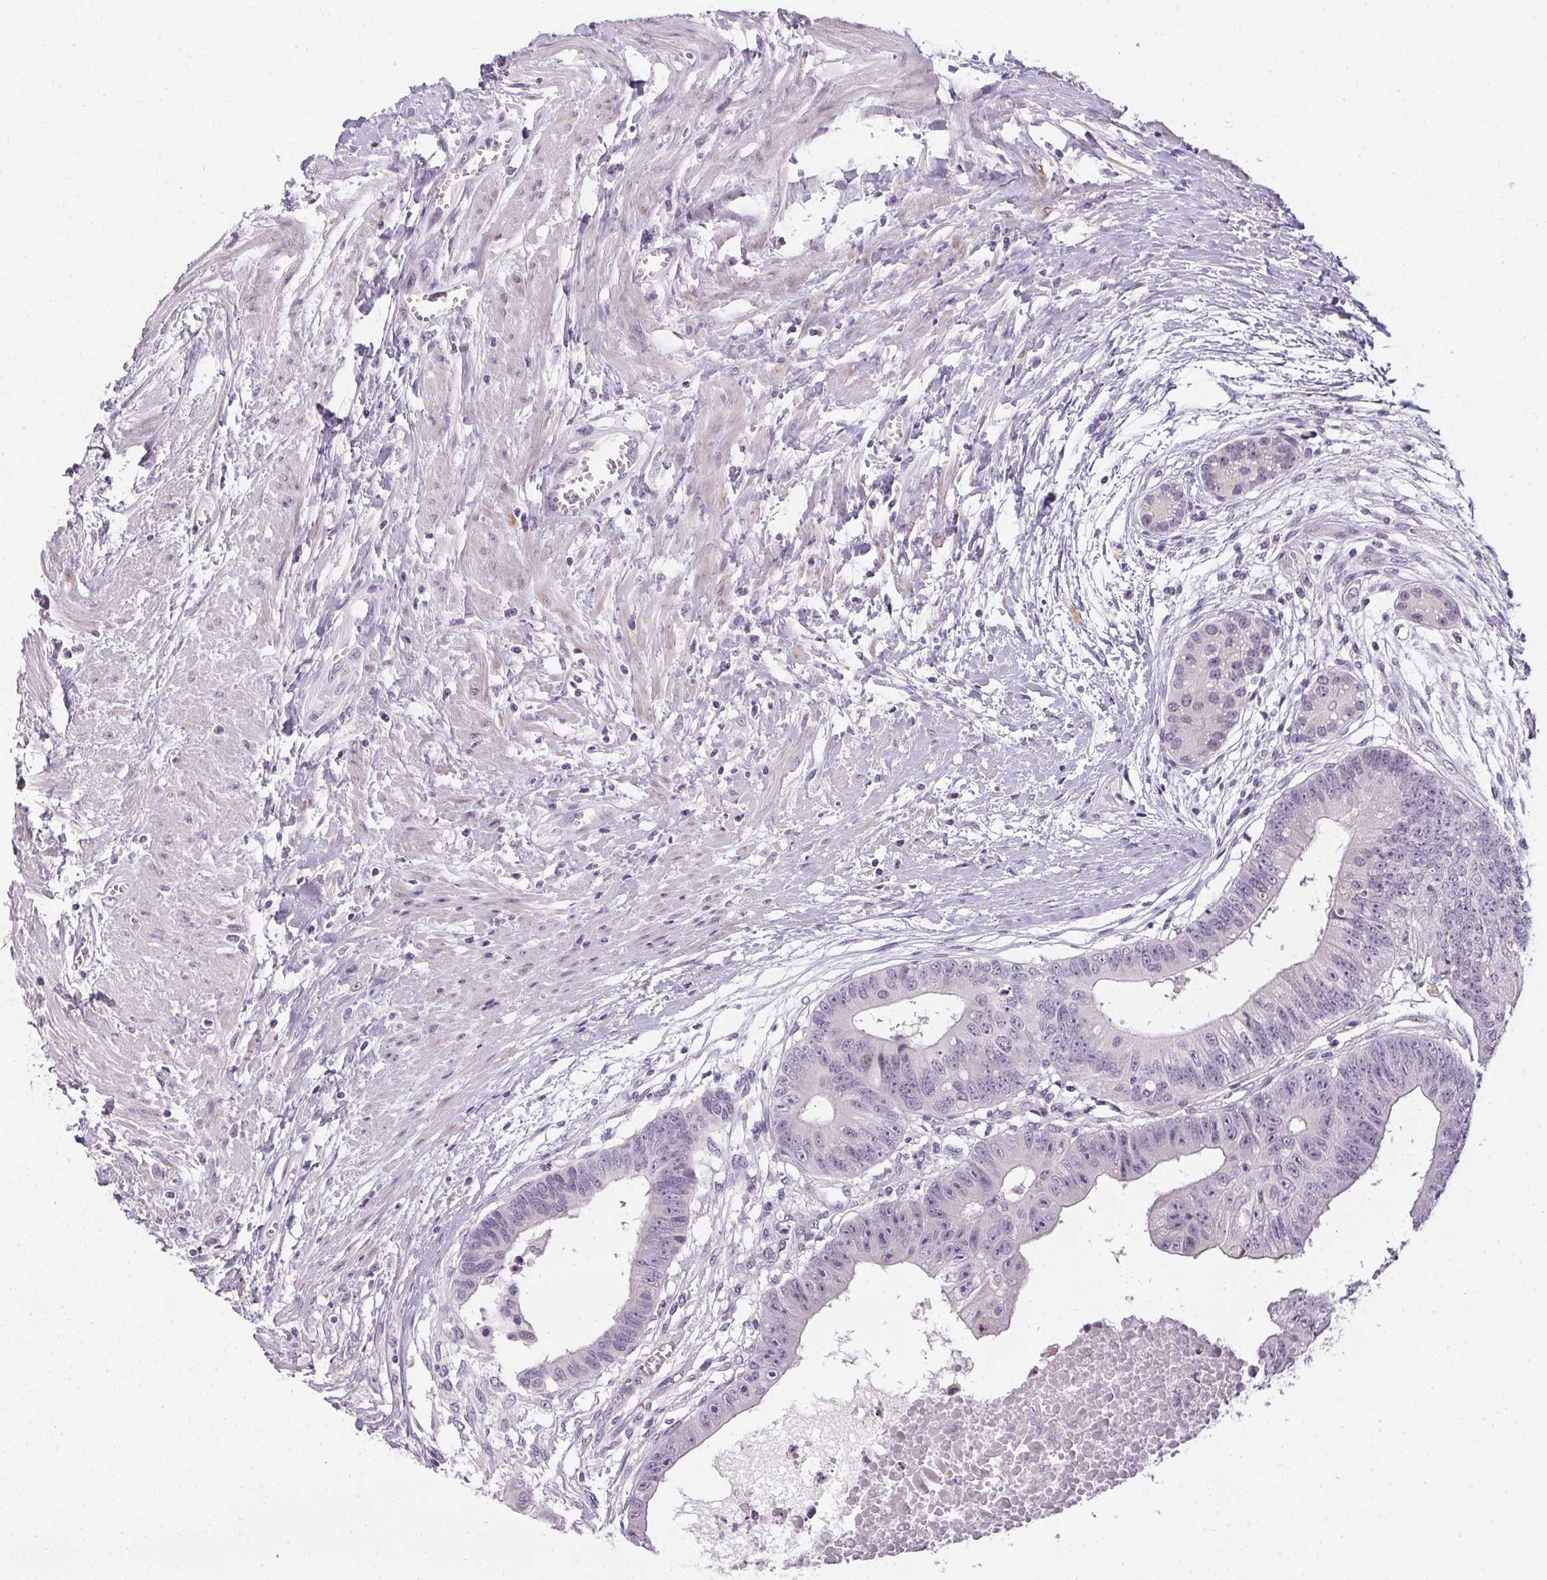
{"staining": {"intensity": "negative", "quantity": "none", "location": "none"}, "tissue": "colorectal cancer", "cell_type": "Tumor cells", "image_type": "cancer", "snomed": [{"axis": "morphology", "description": "Adenocarcinoma, NOS"}, {"axis": "topography", "description": "Rectum"}], "caption": "Micrograph shows no protein staining in tumor cells of colorectal cancer tissue. The staining is performed using DAB (3,3'-diaminobenzidine) brown chromogen with nuclei counter-stained in using hematoxylin.", "gene": "GSDMC", "patient": {"sex": "male", "age": 63}}